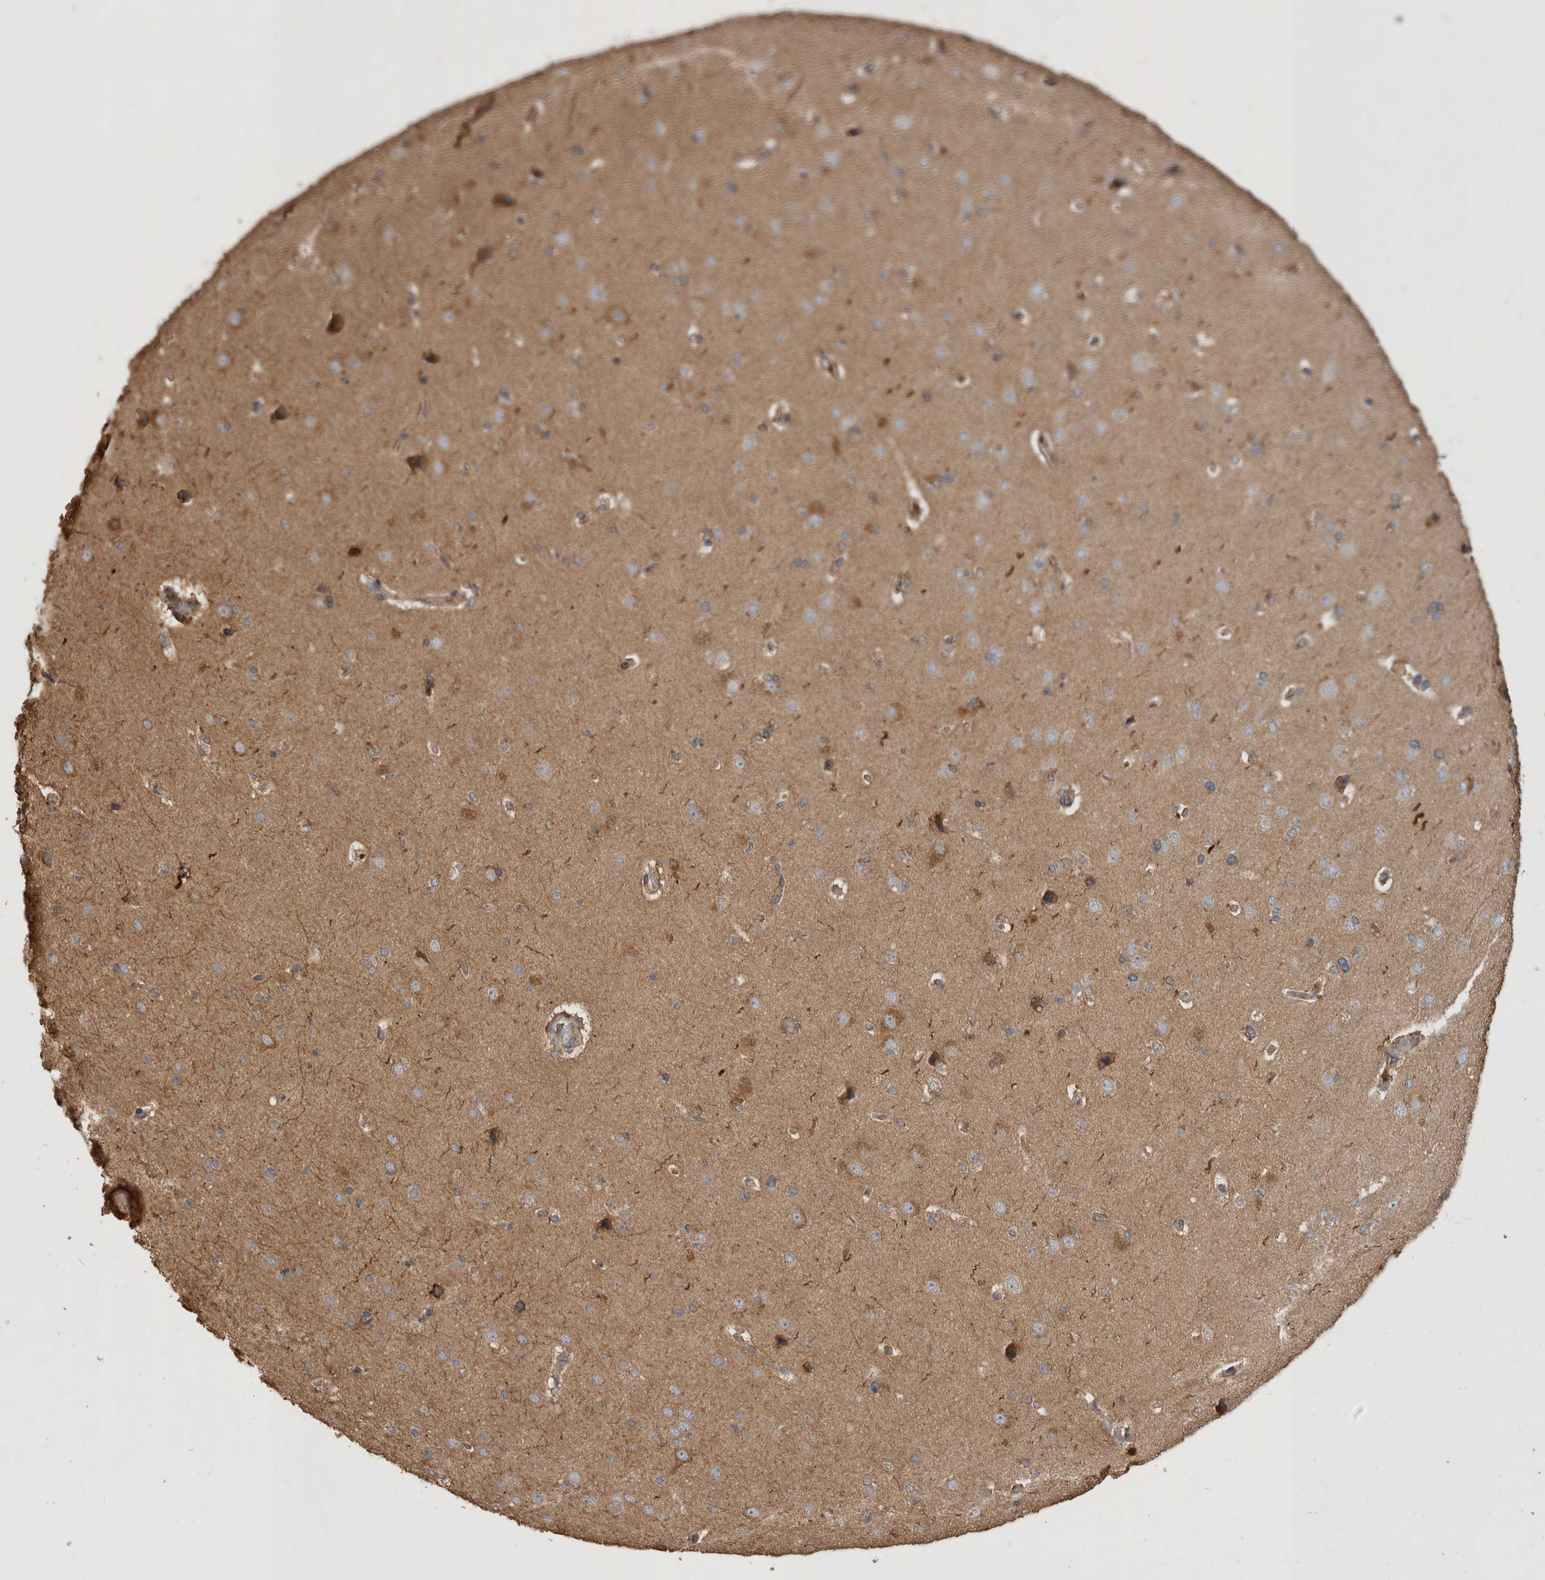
{"staining": {"intensity": "weak", "quantity": ">75%", "location": "cytoplasmic/membranous"}, "tissue": "cerebral cortex", "cell_type": "Endothelial cells", "image_type": "normal", "snomed": [{"axis": "morphology", "description": "Normal tissue, NOS"}, {"axis": "topography", "description": "Cerebral cortex"}], "caption": "This is an image of immunohistochemistry (IHC) staining of benign cerebral cortex, which shows weak positivity in the cytoplasmic/membranous of endothelial cells.", "gene": "RHPN1", "patient": {"sex": "male", "age": 62}}